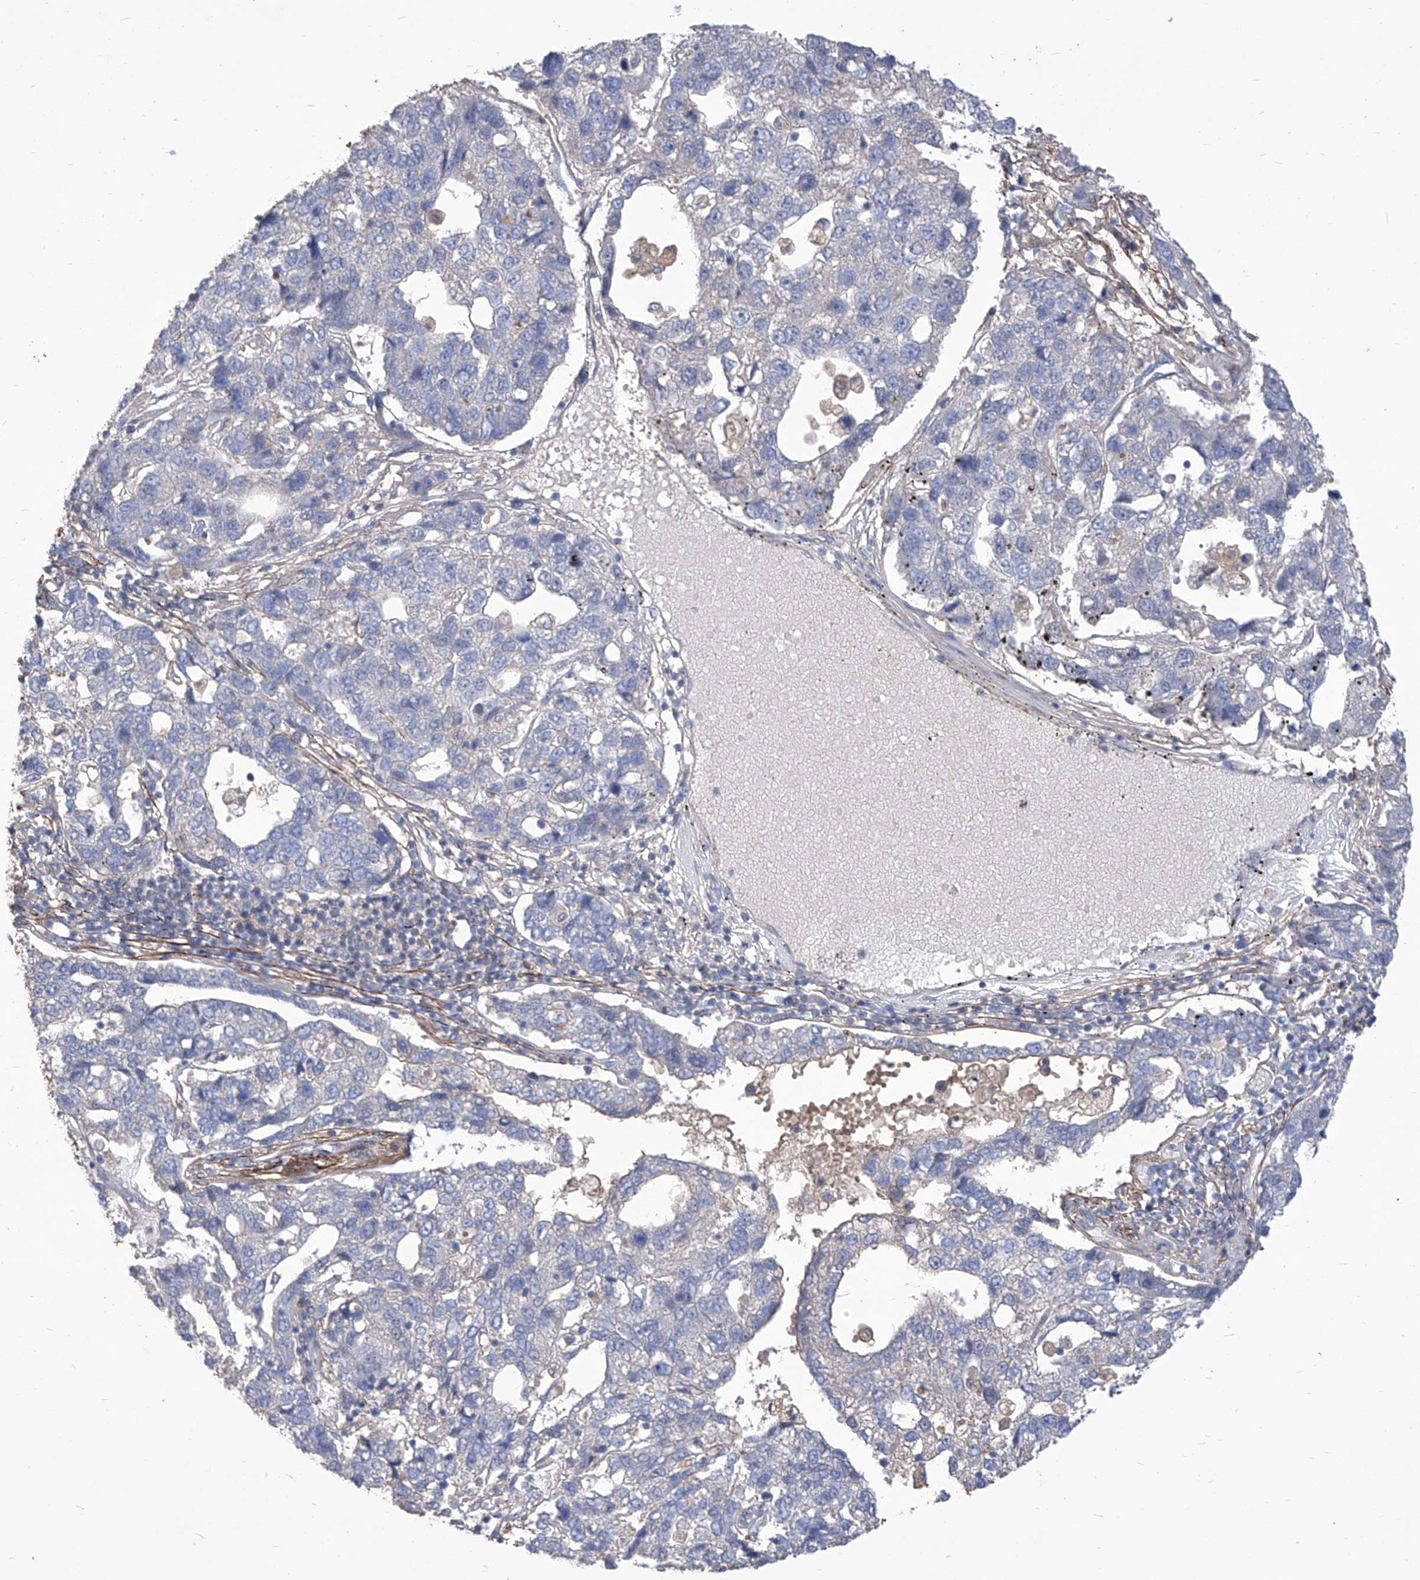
{"staining": {"intensity": "negative", "quantity": "none", "location": "none"}, "tissue": "pancreatic cancer", "cell_type": "Tumor cells", "image_type": "cancer", "snomed": [{"axis": "morphology", "description": "Adenocarcinoma, NOS"}, {"axis": "topography", "description": "Pancreas"}], "caption": "IHC histopathology image of neoplastic tissue: human pancreatic cancer stained with DAB (3,3'-diaminobenzidine) reveals no significant protein expression in tumor cells.", "gene": "TXNIP", "patient": {"sex": "female", "age": 61}}